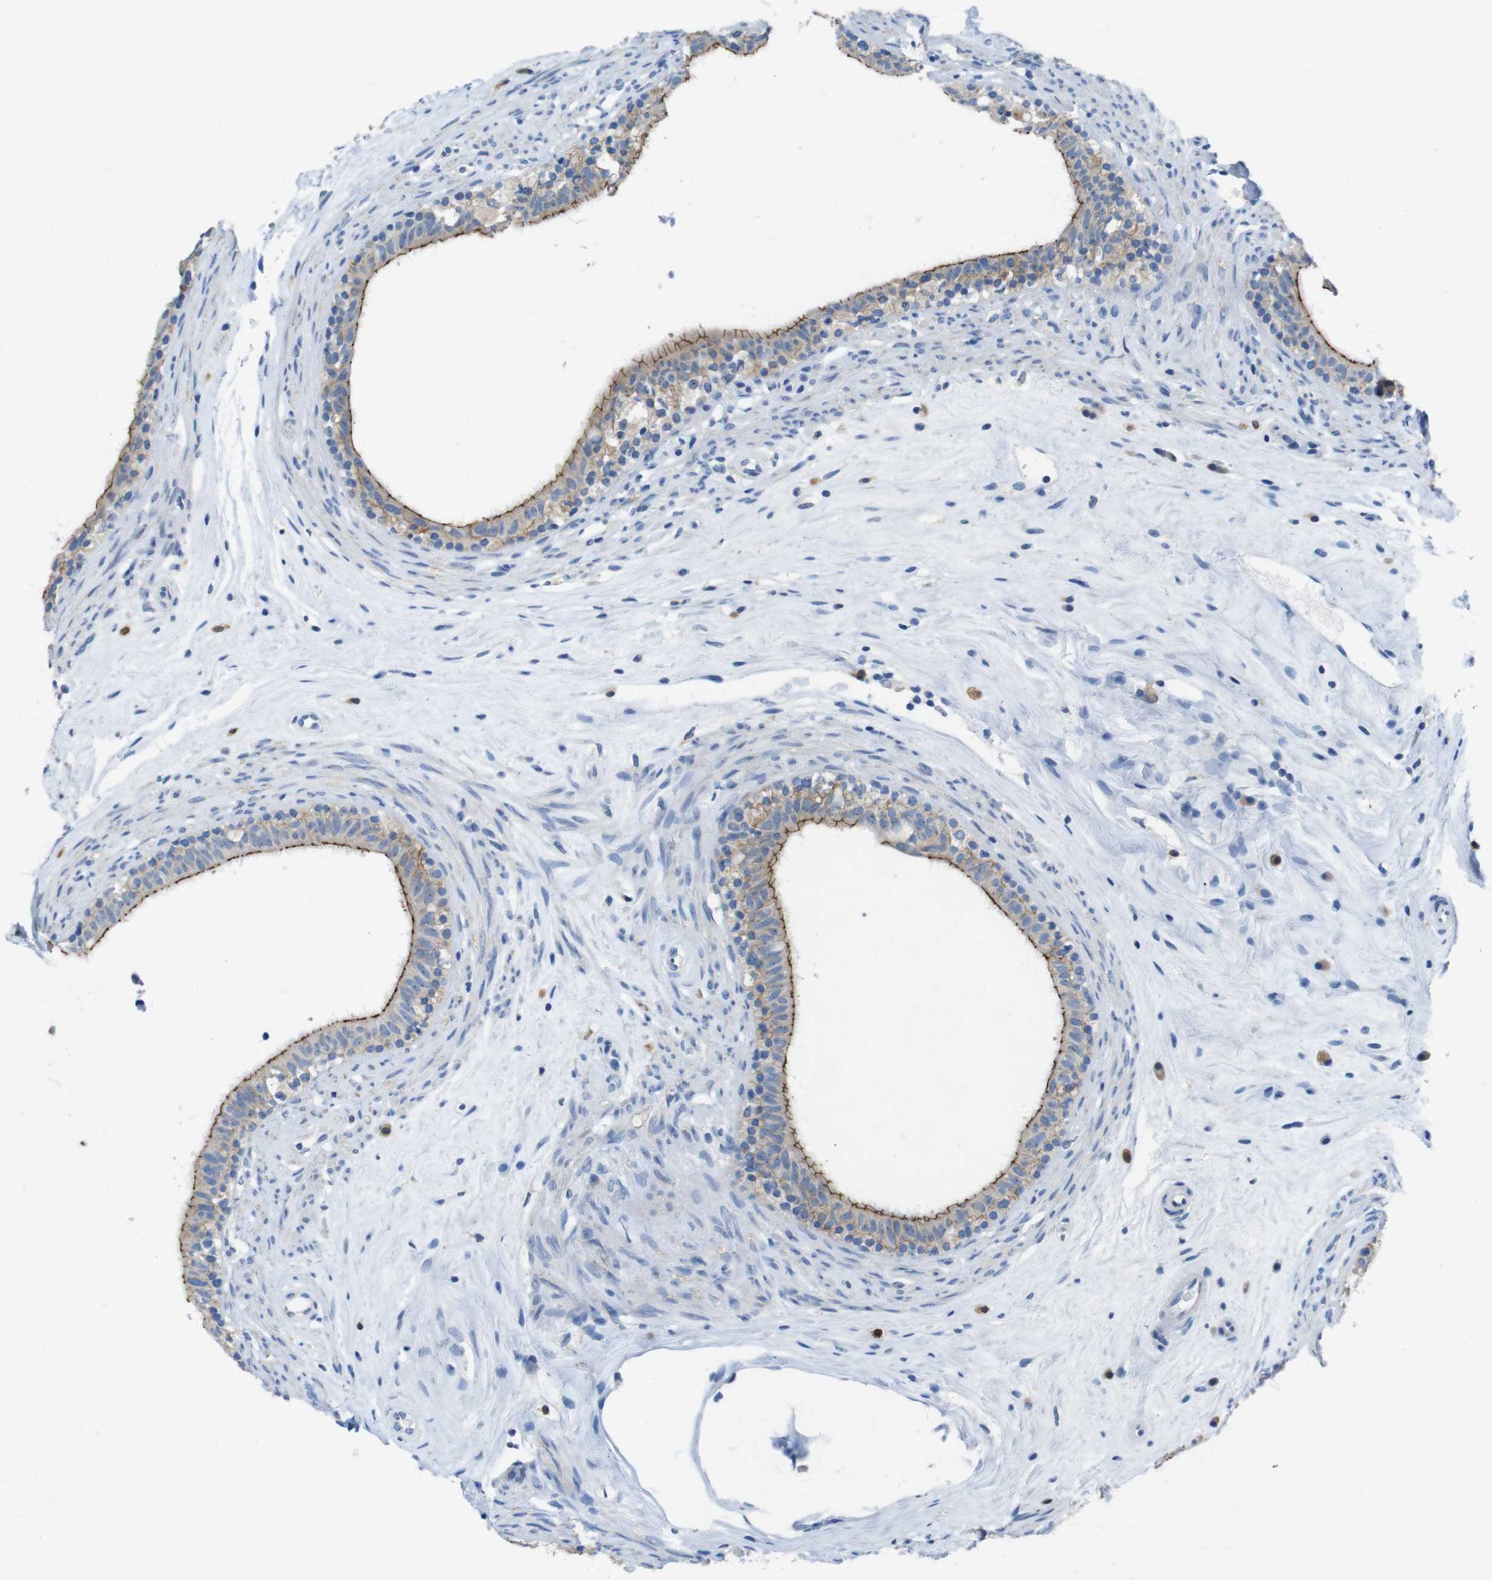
{"staining": {"intensity": "moderate", "quantity": ">75%", "location": "cytoplasmic/membranous"}, "tissue": "epididymis", "cell_type": "Glandular cells", "image_type": "normal", "snomed": [{"axis": "morphology", "description": "Normal tissue, NOS"}, {"axis": "morphology", "description": "Inflammation, NOS"}, {"axis": "topography", "description": "Epididymis"}], "caption": "Brown immunohistochemical staining in unremarkable human epididymis demonstrates moderate cytoplasmic/membranous positivity in approximately >75% of glandular cells.", "gene": "TJP3", "patient": {"sex": "male", "age": 84}}